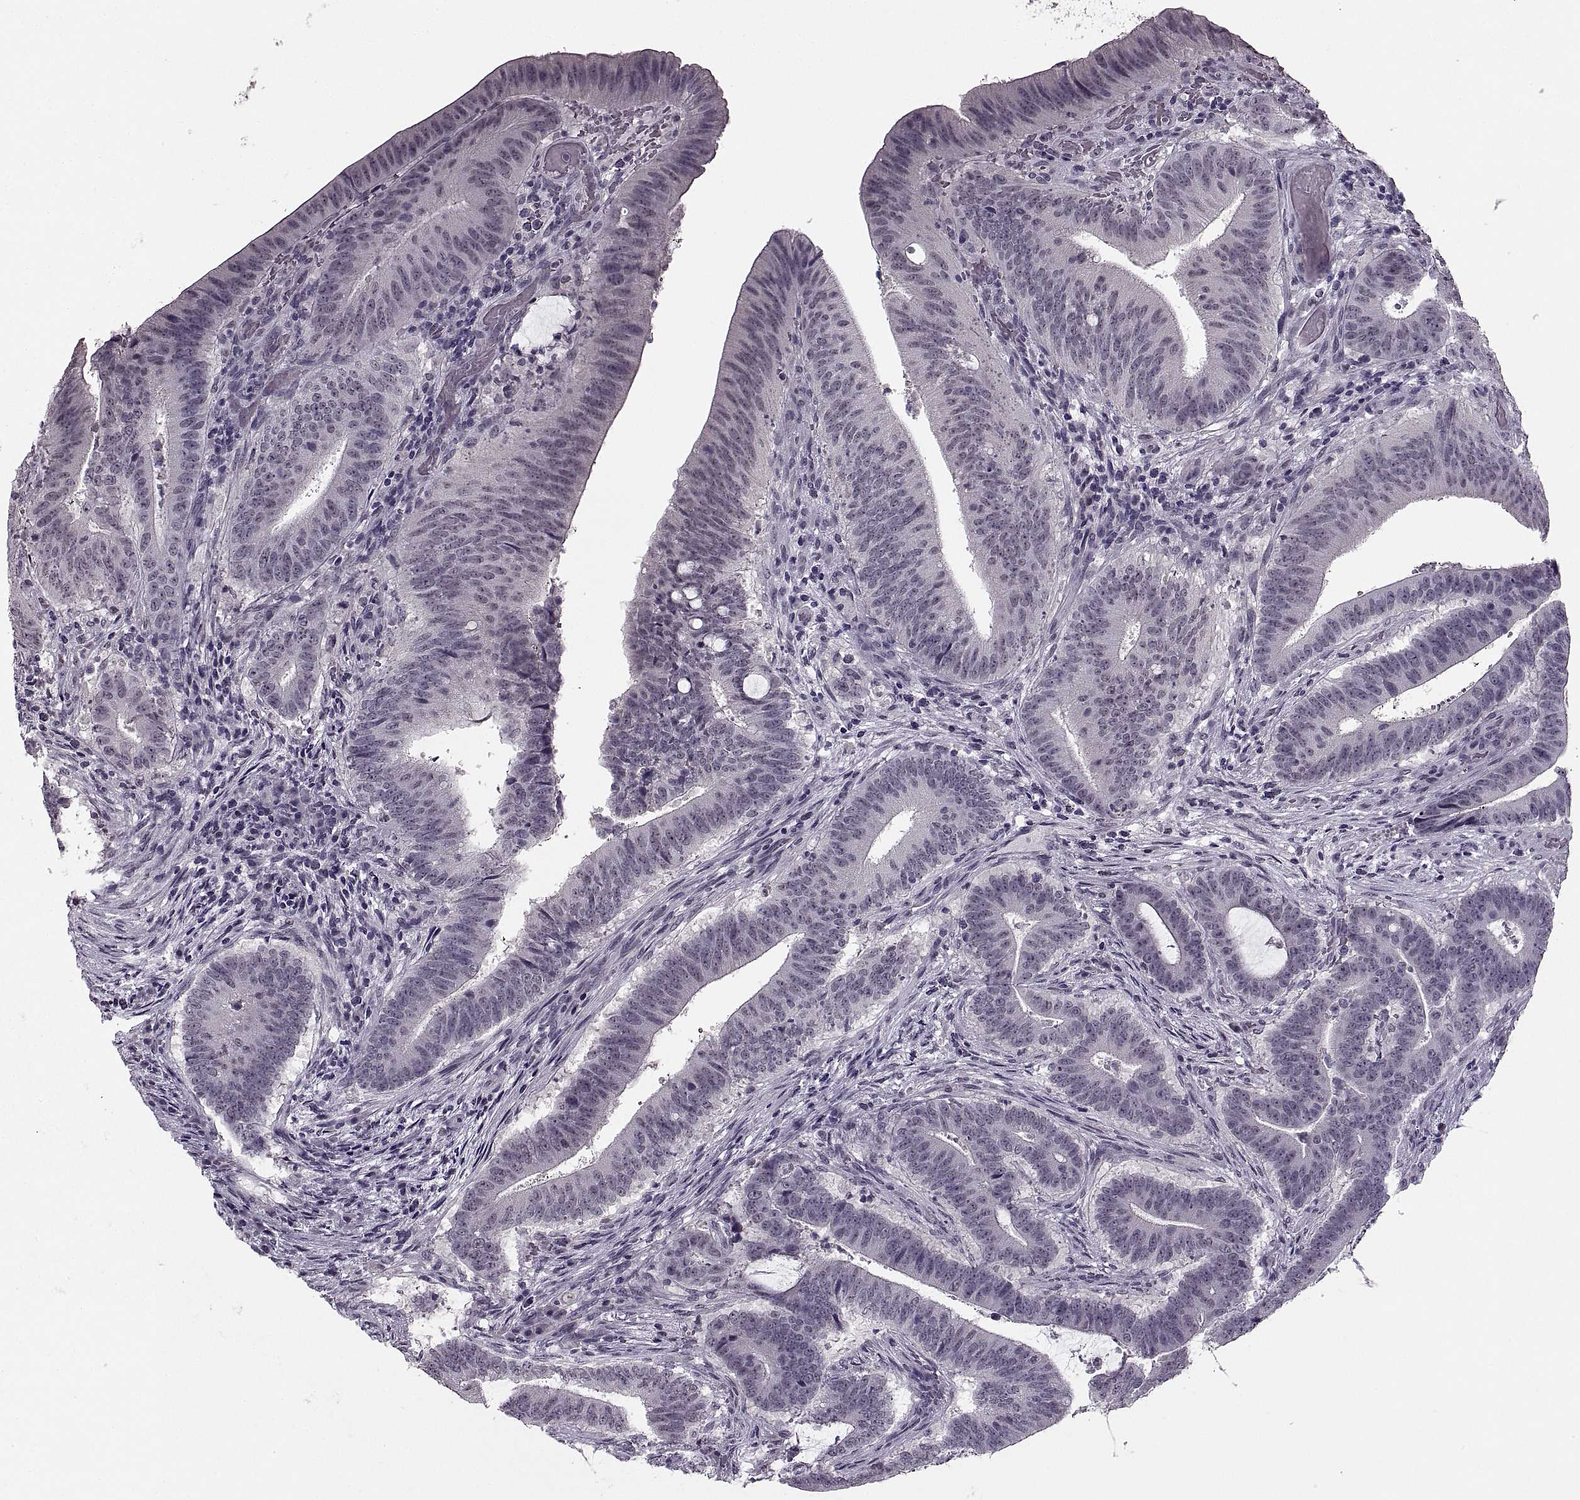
{"staining": {"intensity": "negative", "quantity": "none", "location": "none"}, "tissue": "colorectal cancer", "cell_type": "Tumor cells", "image_type": "cancer", "snomed": [{"axis": "morphology", "description": "Adenocarcinoma, NOS"}, {"axis": "topography", "description": "Colon"}], "caption": "This is a photomicrograph of immunohistochemistry (IHC) staining of colorectal adenocarcinoma, which shows no positivity in tumor cells. (Brightfield microscopy of DAB immunohistochemistry at high magnification).", "gene": "PAGE5", "patient": {"sex": "female", "age": 43}}